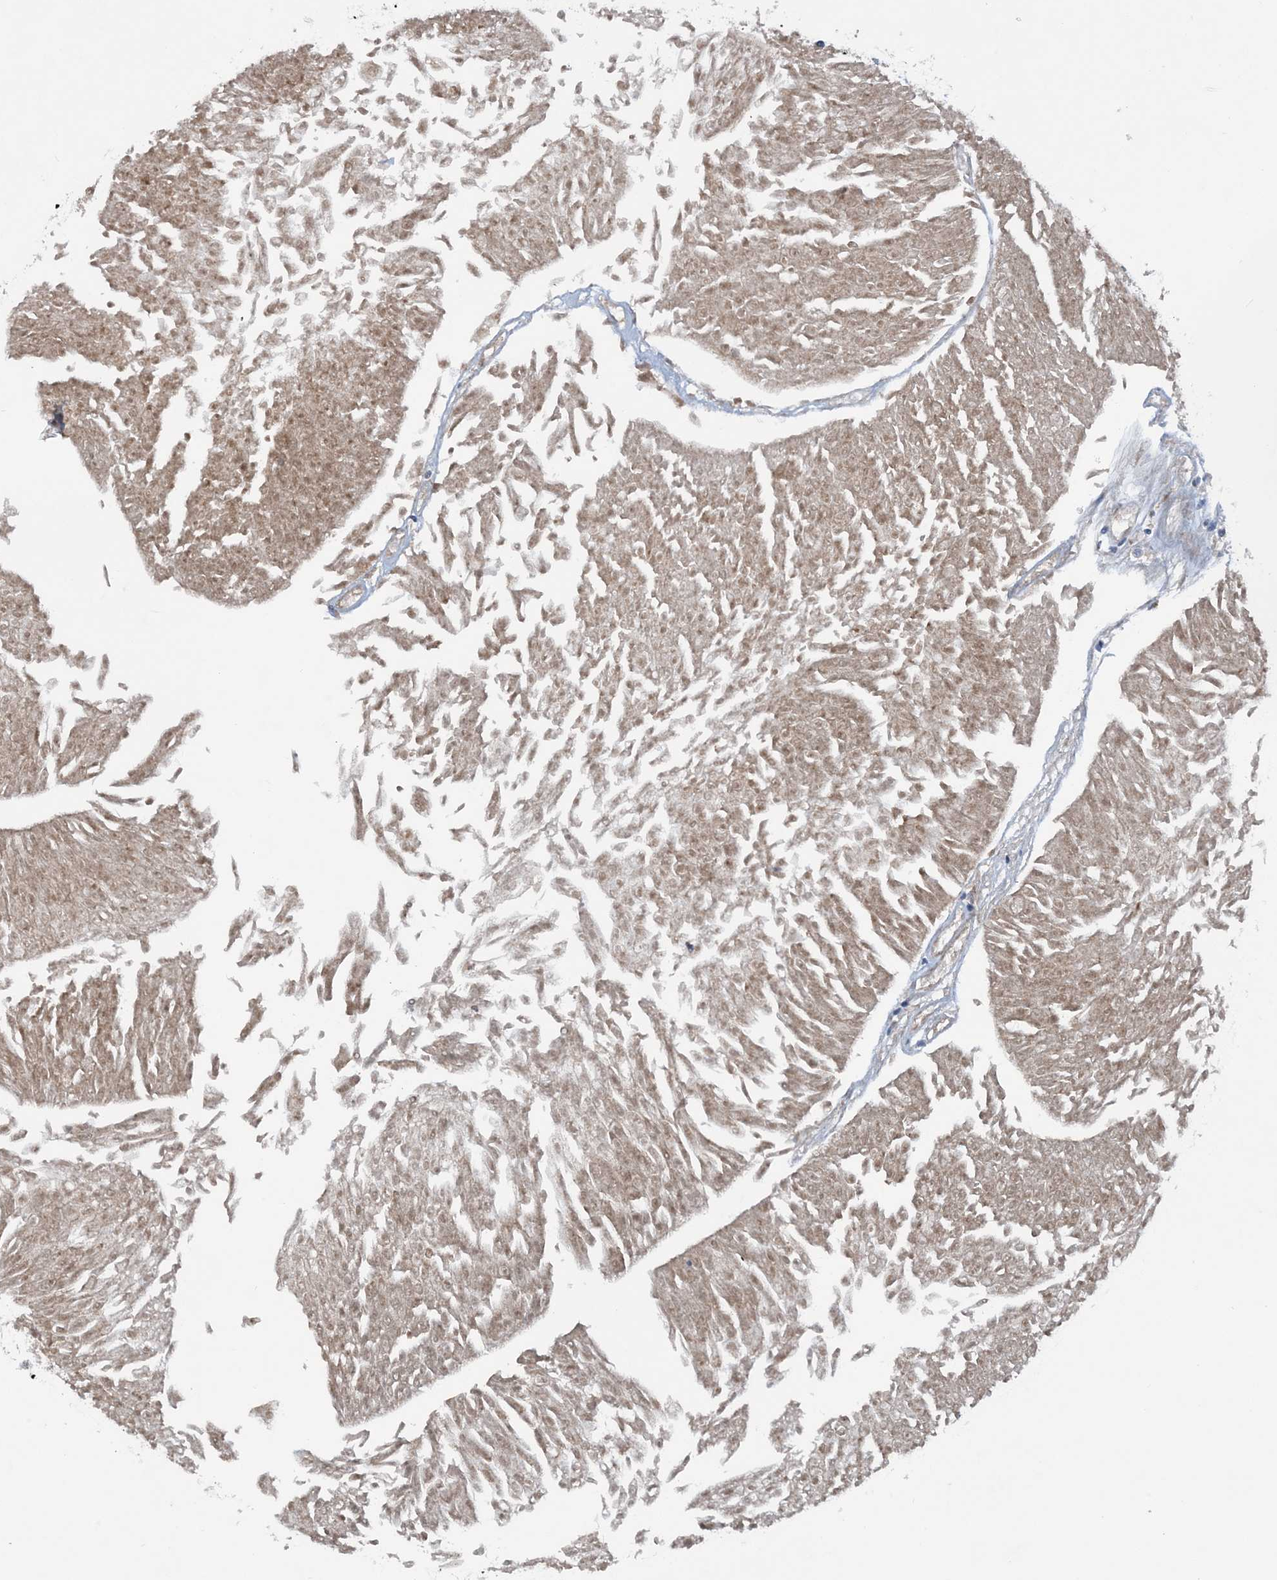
{"staining": {"intensity": "weak", "quantity": ">75%", "location": "cytoplasmic/membranous"}, "tissue": "urothelial cancer", "cell_type": "Tumor cells", "image_type": "cancer", "snomed": [{"axis": "morphology", "description": "Urothelial carcinoma, Low grade"}, {"axis": "topography", "description": "Urinary bladder"}], "caption": "Brown immunohistochemical staining in human urothelial cancer shows weak cytoplasmic/membranous positivity in approximately >75% of tumor cells.", "gene": "HEMK1", "patient": {"sex": "male", "age": 67}}